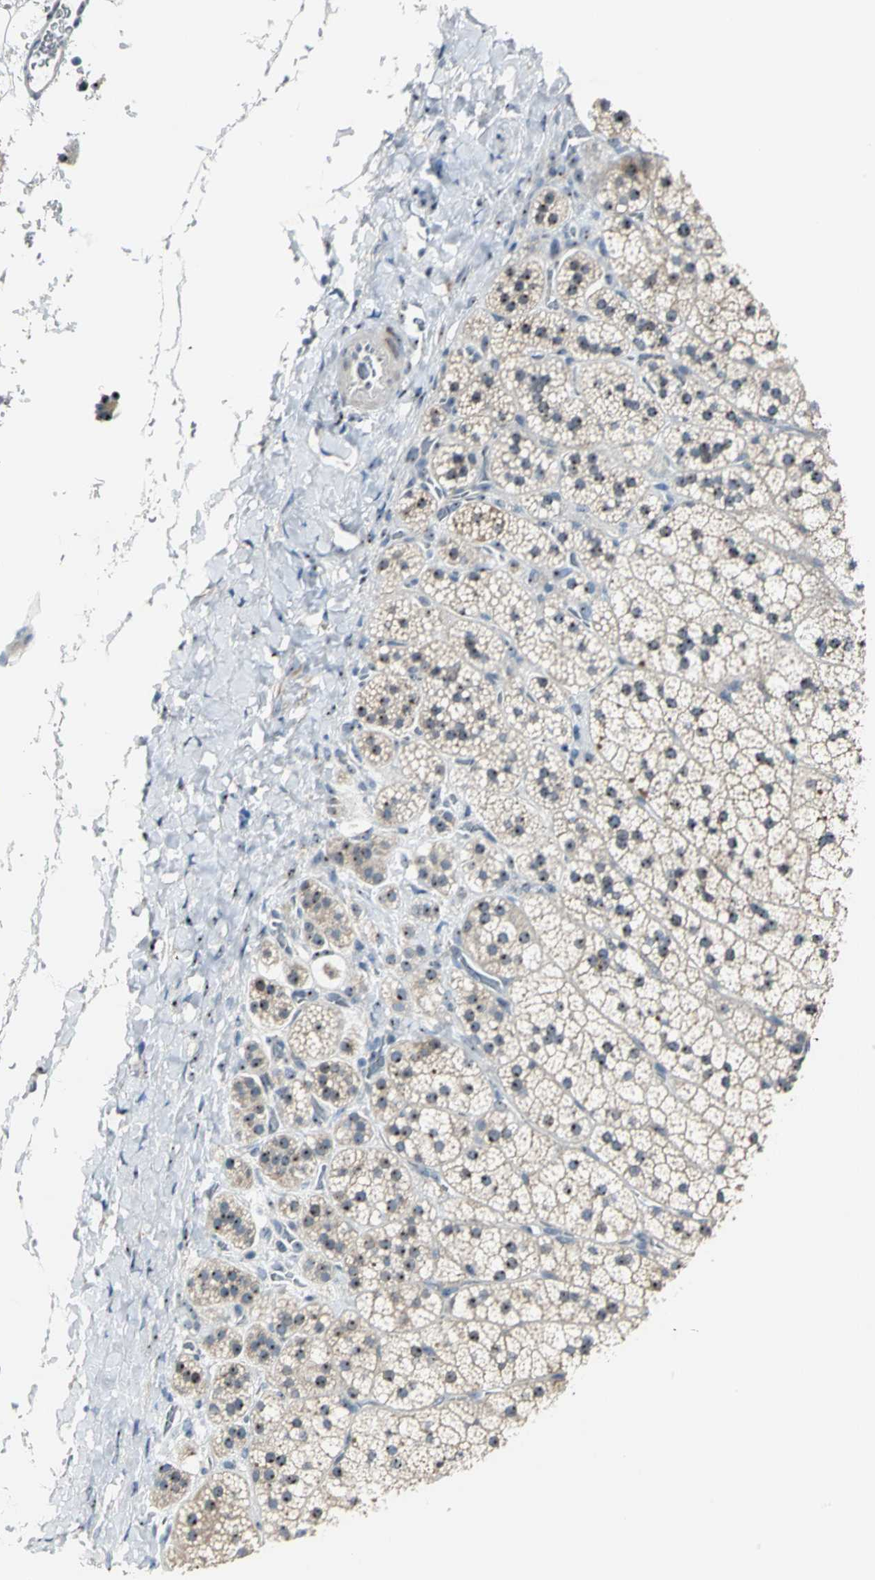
{"staining": {"intensity": "strong", "quantity": ">75%", "location": "nuclear"}, "tissue": "adrenal gland", "cell_type": "Glandular cells", "image_type": "normal", "snomed": [{"axis": "morphology", "description": "Normal tissue, NOS"}, {"axis": "topography", "description": "Adrenal gland"}], "caption": "Unremarkable adrenal gland exhibits strong nuclear staining in about >75% of glandular cells (DAB IHC, brown staining for protein, blue staining for nuclei)..", "gene": "MYBBP1A", "patient": {"sex": "female", "age": 44}}